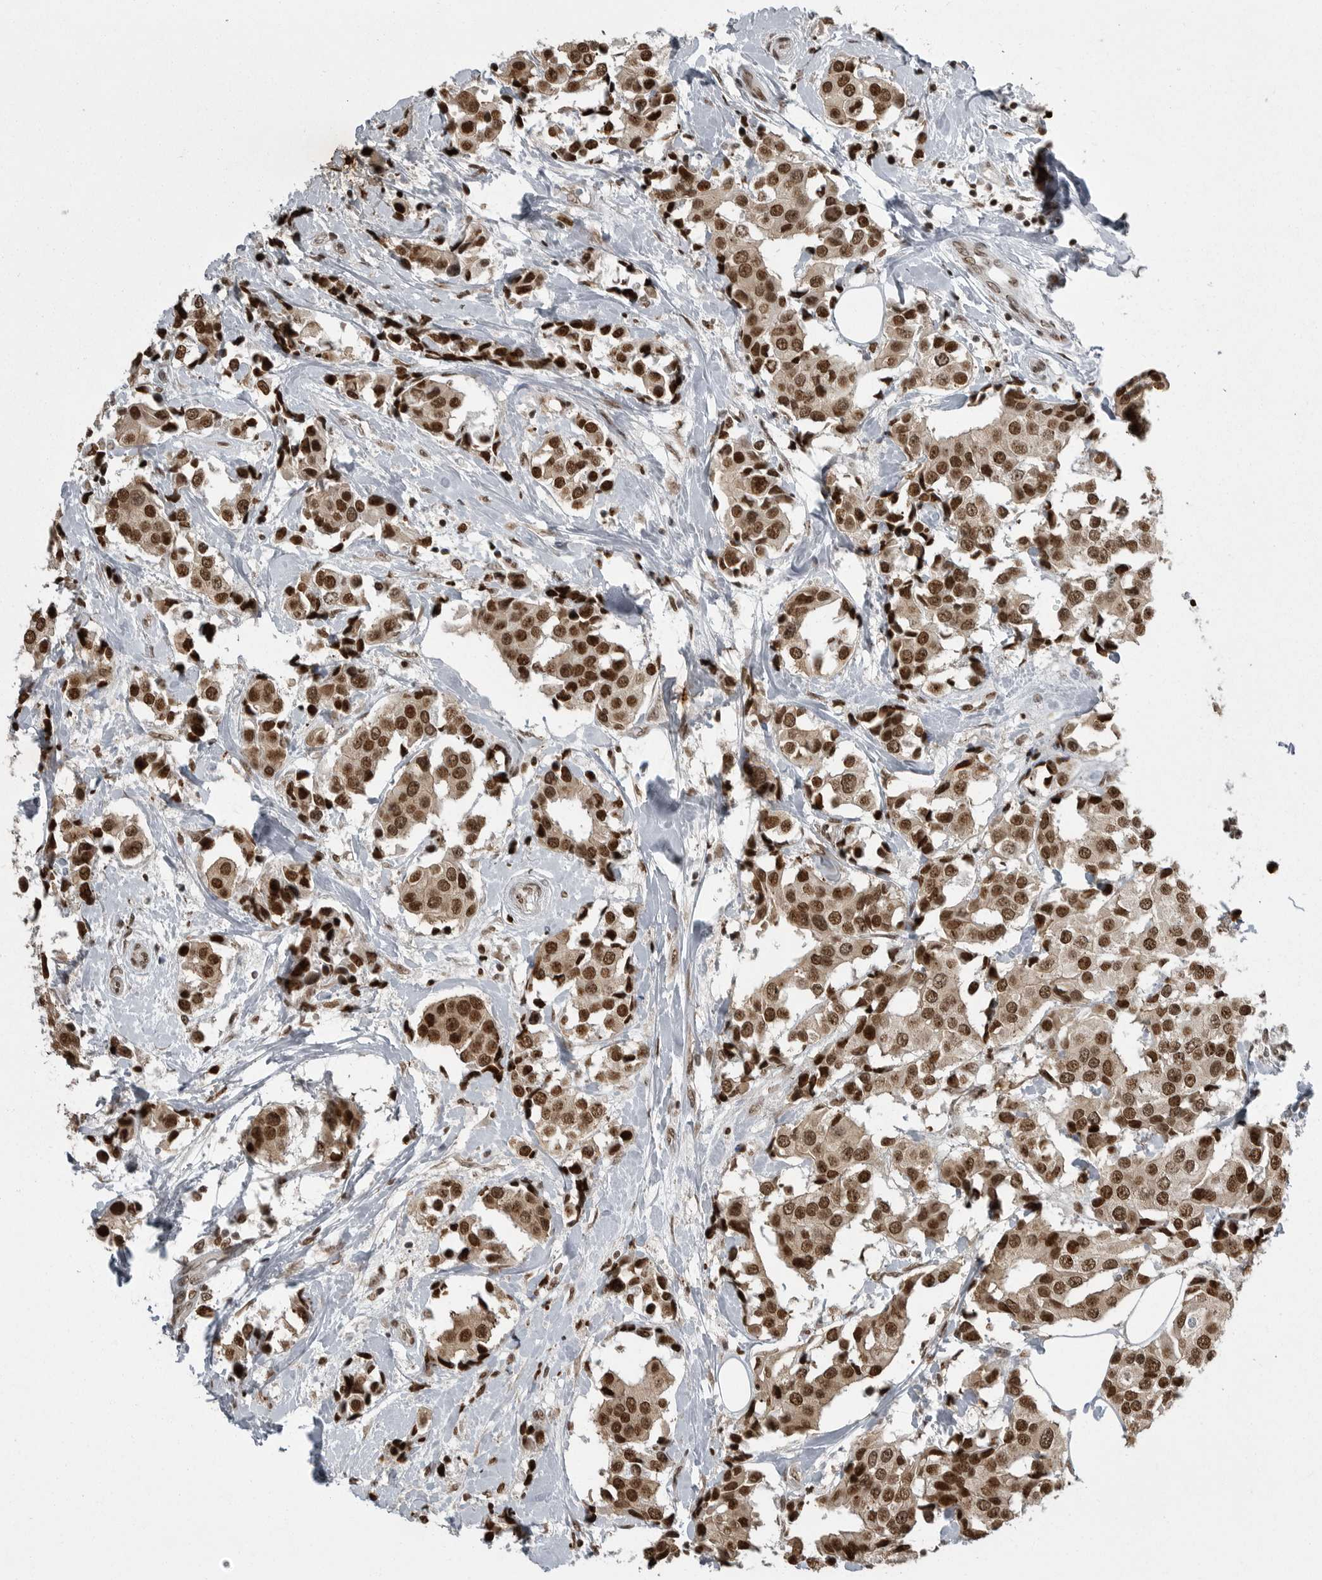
{"staining": {"intensity": "strong", "quantity": ">75%", "location": "nuclear"}, "tissue": "breast cancer", "cell_type": "Tumor cells", "image_type": "cancer", "snomed": [{"axis": "morphology", "description": "Normal tissue, NOS"}, {"axis": "morphology", "description": "Duct carcinoma"}, {"axis": "topography", "description": "Breast"}], "caption": "This is a histology image of IHC staining of breast cancer, which shows strong positivity in the nuclear of tumor cells.", "gene": "YAF2", "patient": {"sex": "female", "age": 39}}